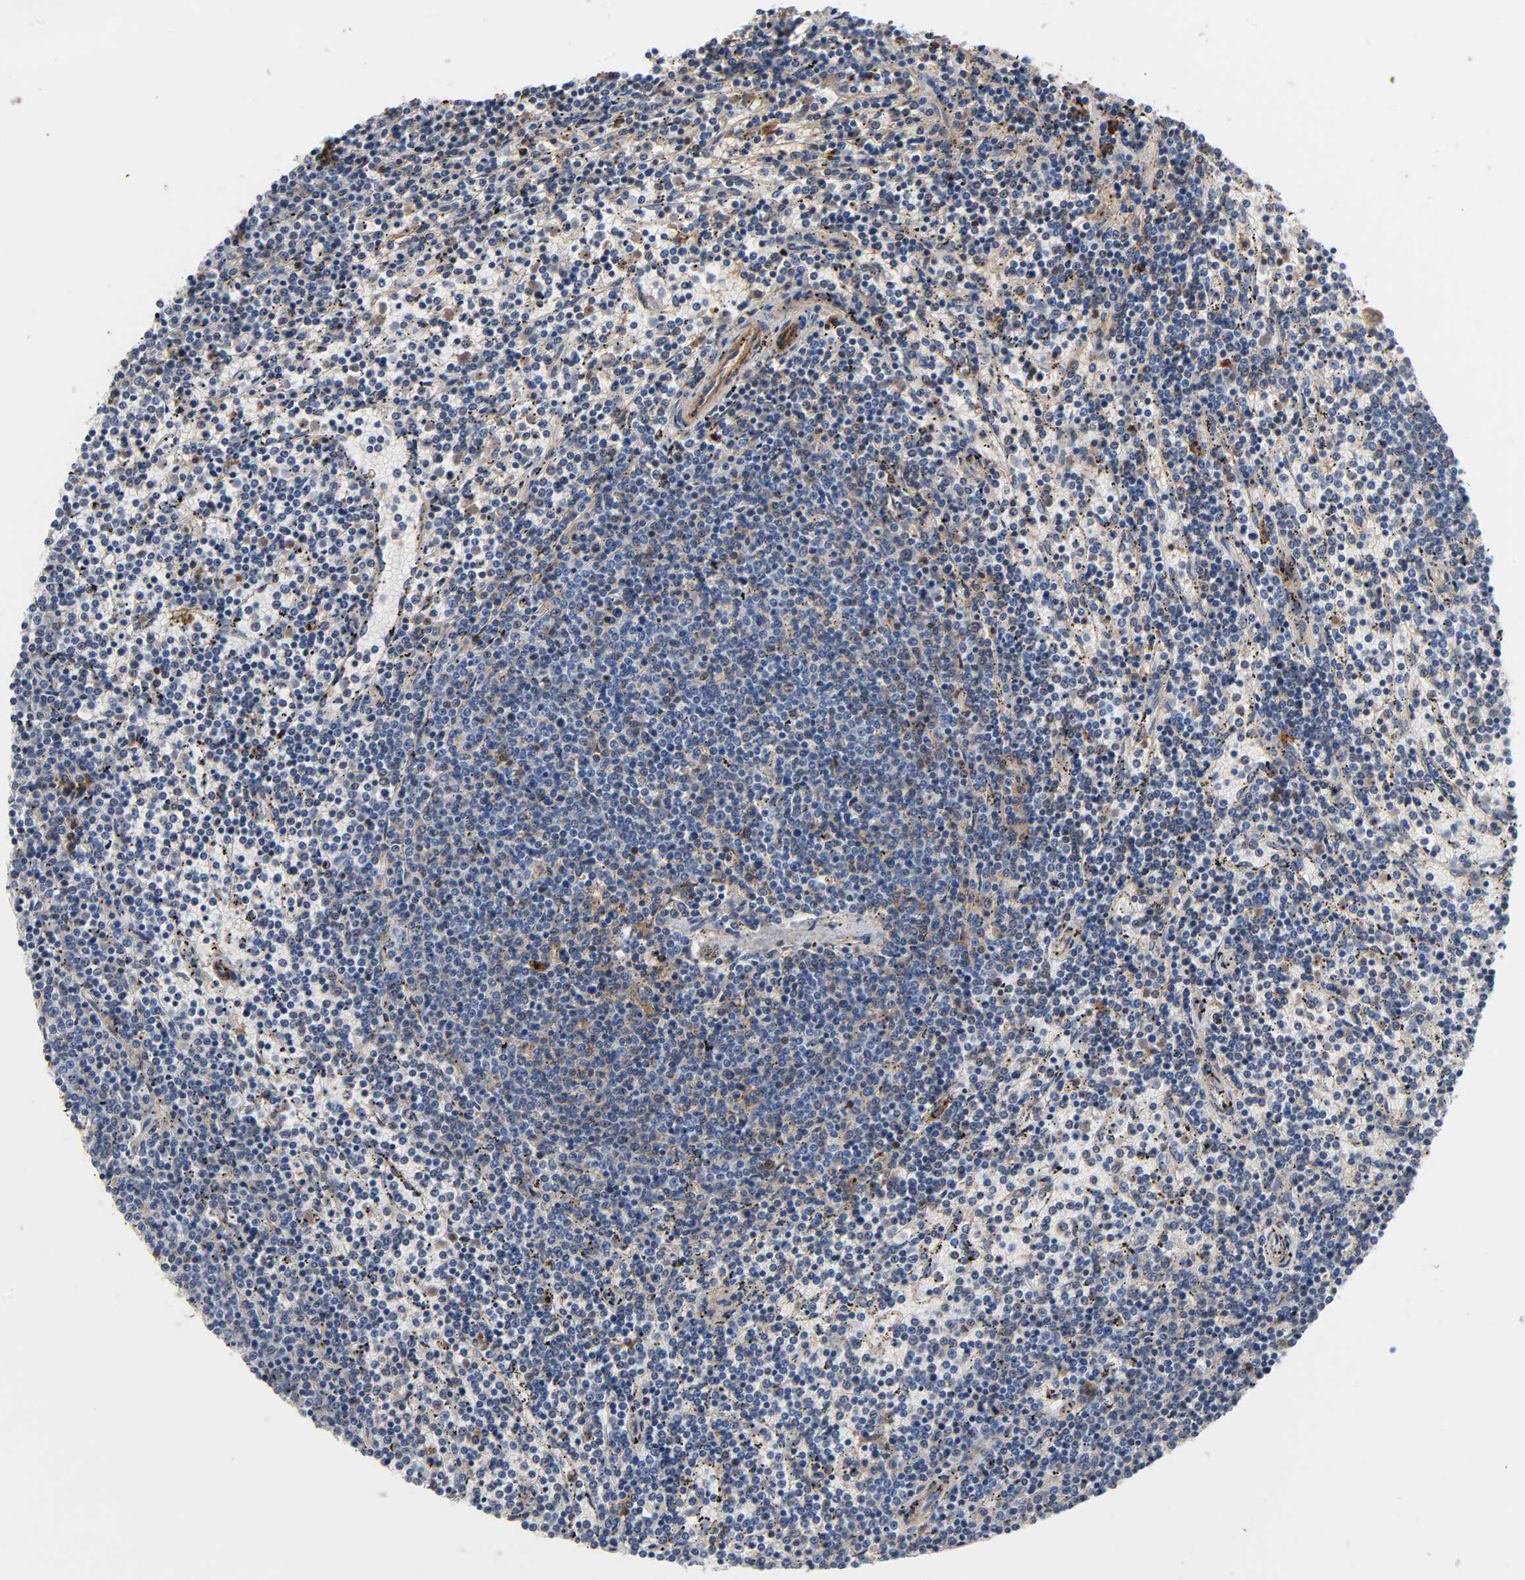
{"staining": {"intensity": "negative", "quantity": "none", "location": "none"}, "tissue": "lymphoma", "cell_type": "Tumor cells", "image_type": "cancer", "snomed": [{"axis": "morphology", "description": "Malignant lymphoma, non-Hodgkin's type, Low grade"}, {"axis": "topography", "description": "Spleen"}], "caption": "DAB (3,3'-diaminobenzidine) immunohistochemical staining of human low-grade malignant lymphoma, non-Hodgkin's type reveals no significant staining in tumor cells.", "gene": "FBLN1", "patient": {"sex": "female", "age": 50}}